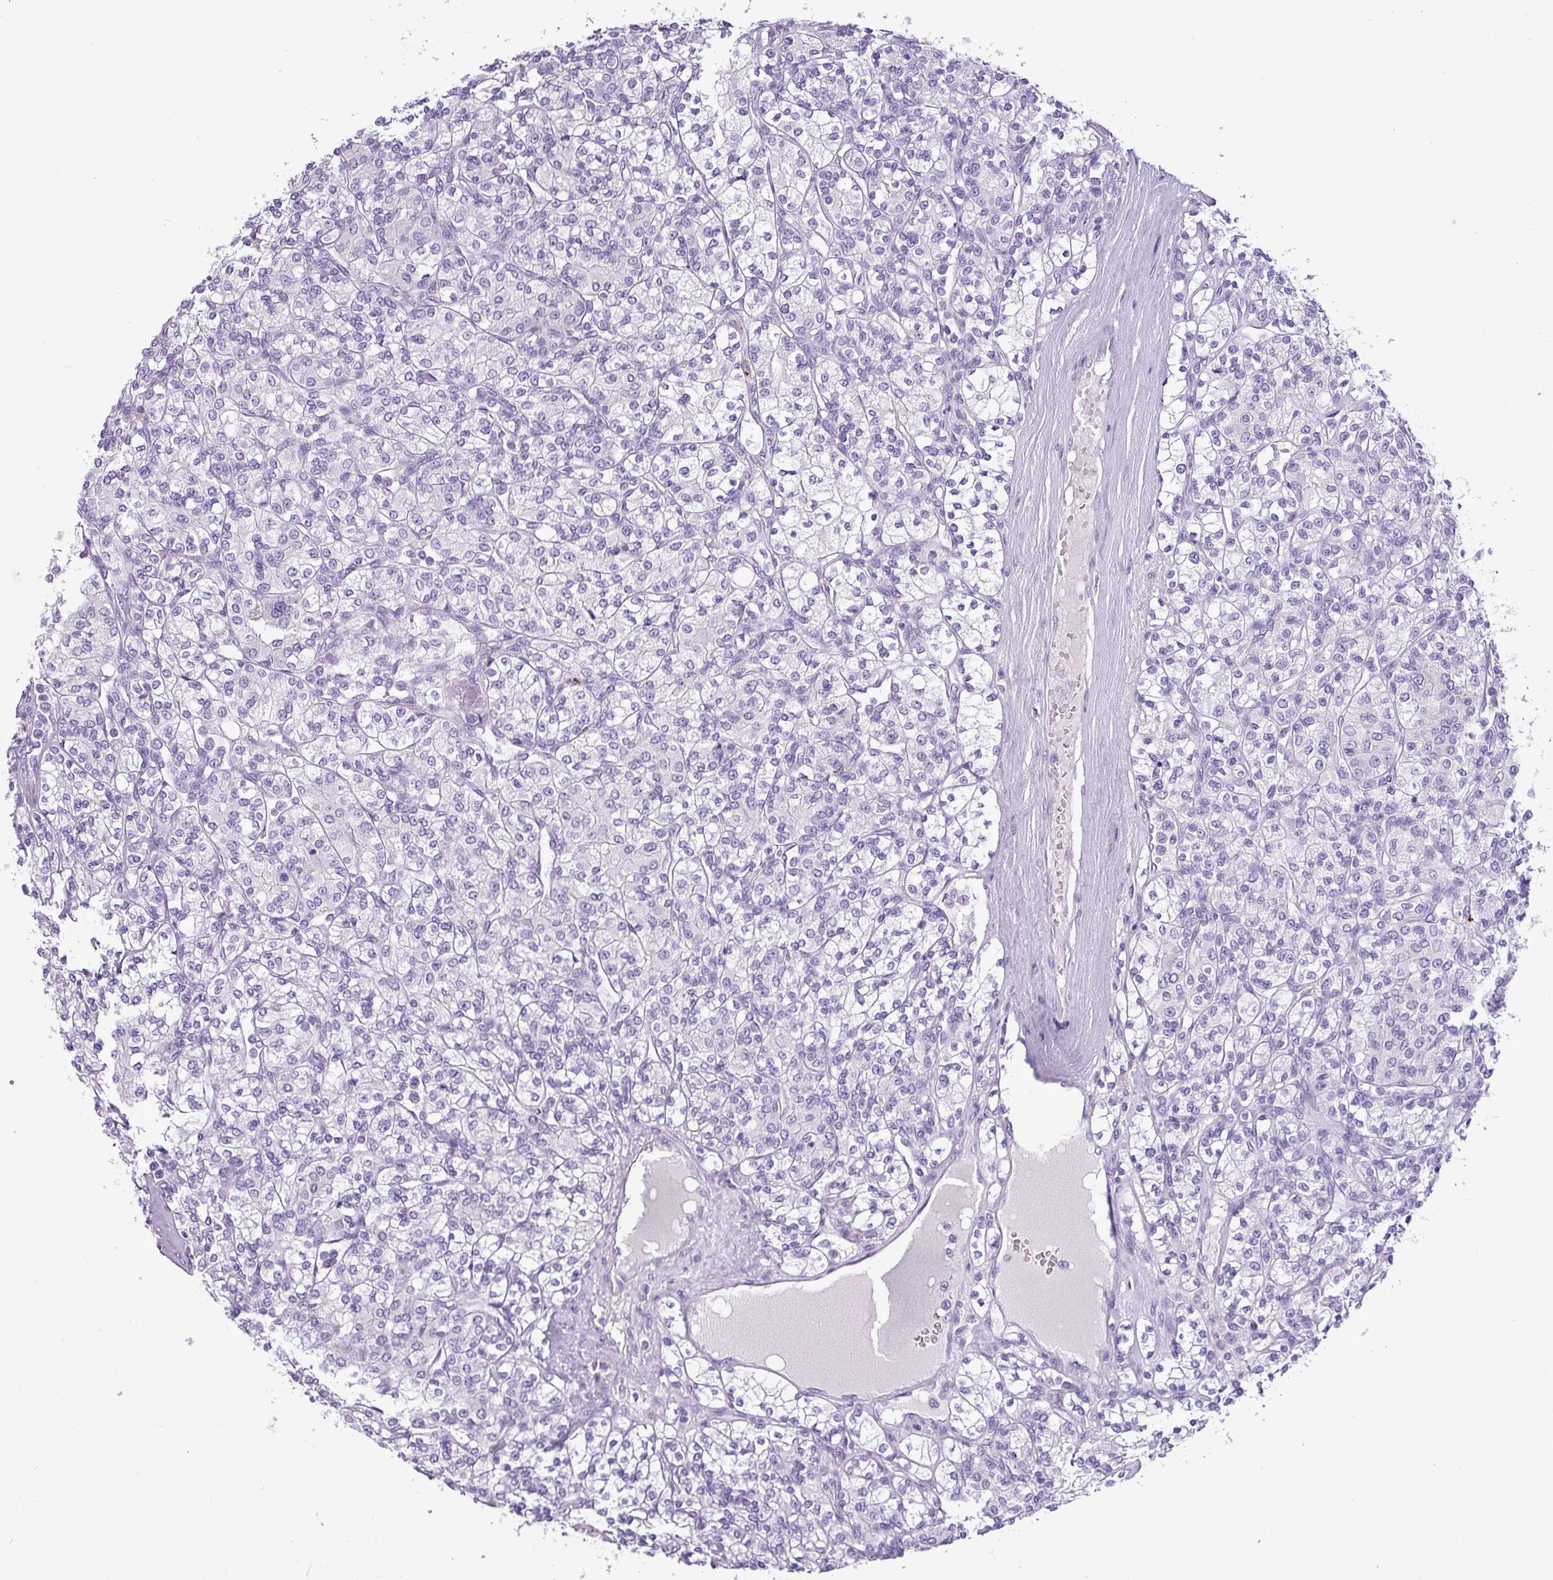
{"staining": {"intensity": "negative", "quantity": "none", "location": "none"}, "tissue": "renal cancer", "cell_type": "Tumor cells", "image_type": "cancer", "snomed": [{"axis": "morphology", "description": "Adenocarcinoma, NOS"}, {"axis": "topography", "description": "Kidney"}], "caption": "Protein analysis of adenocarcinoma (renal) reveals no significant expression in tumor cells.", "gene": "IL17A", "patient": {"sex": "male", "age": 77}}